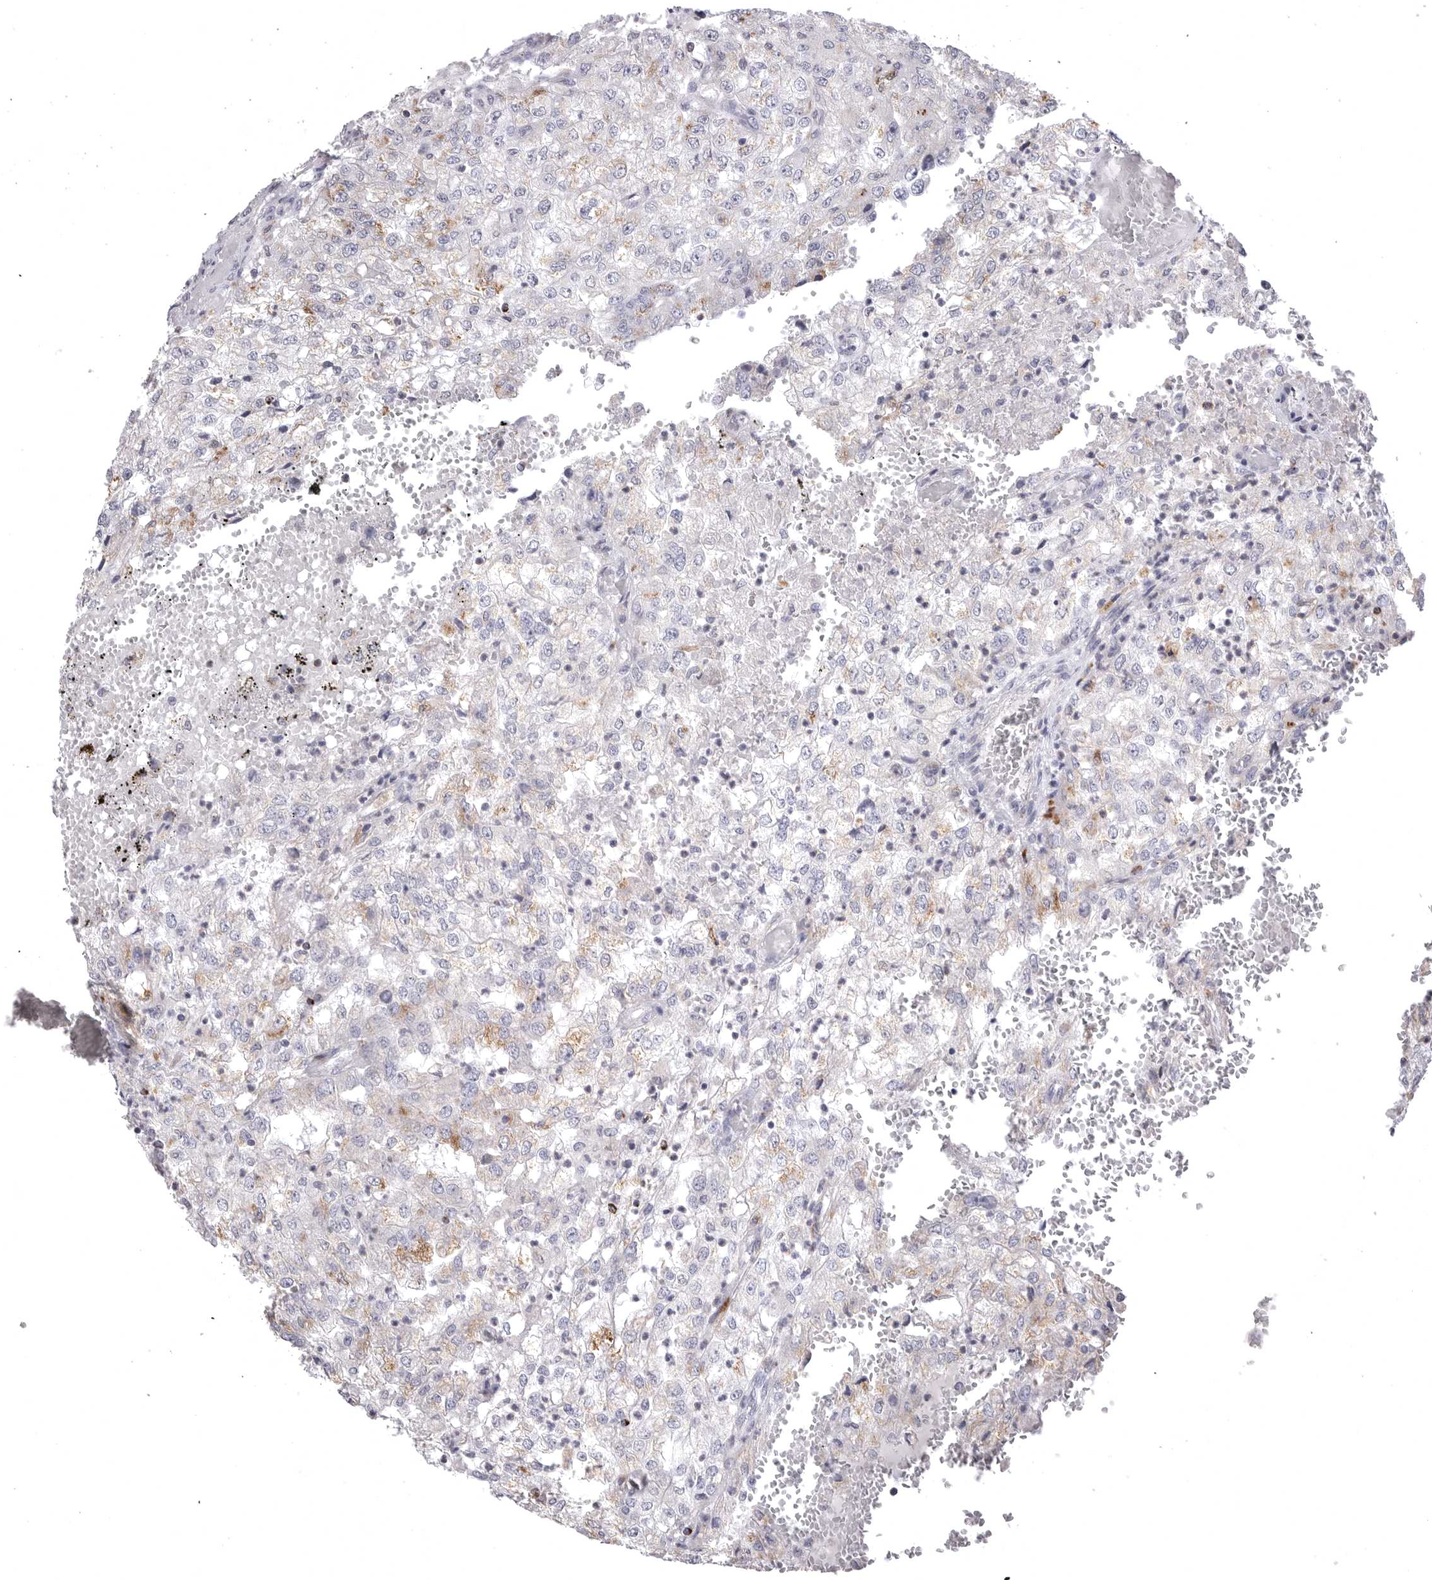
{"staining": {"intensity": "negative", "quantity": "none", "location": "none"}, "tissue": "renal cancer", "cell_type": "Tumor cells", "image_type": "cancer", "snomed": [{"axis": "morphology", "description": "Adenocarcinoma, NOS"}, {"axis": "topography", "description": "Kidney"}], "caption": "The photomicrograph shows no significant positivity in tumor cells of adenocarcinoma (renal).", "gene": "PSPN", "patient": {"sex": "female", "age": 54}}